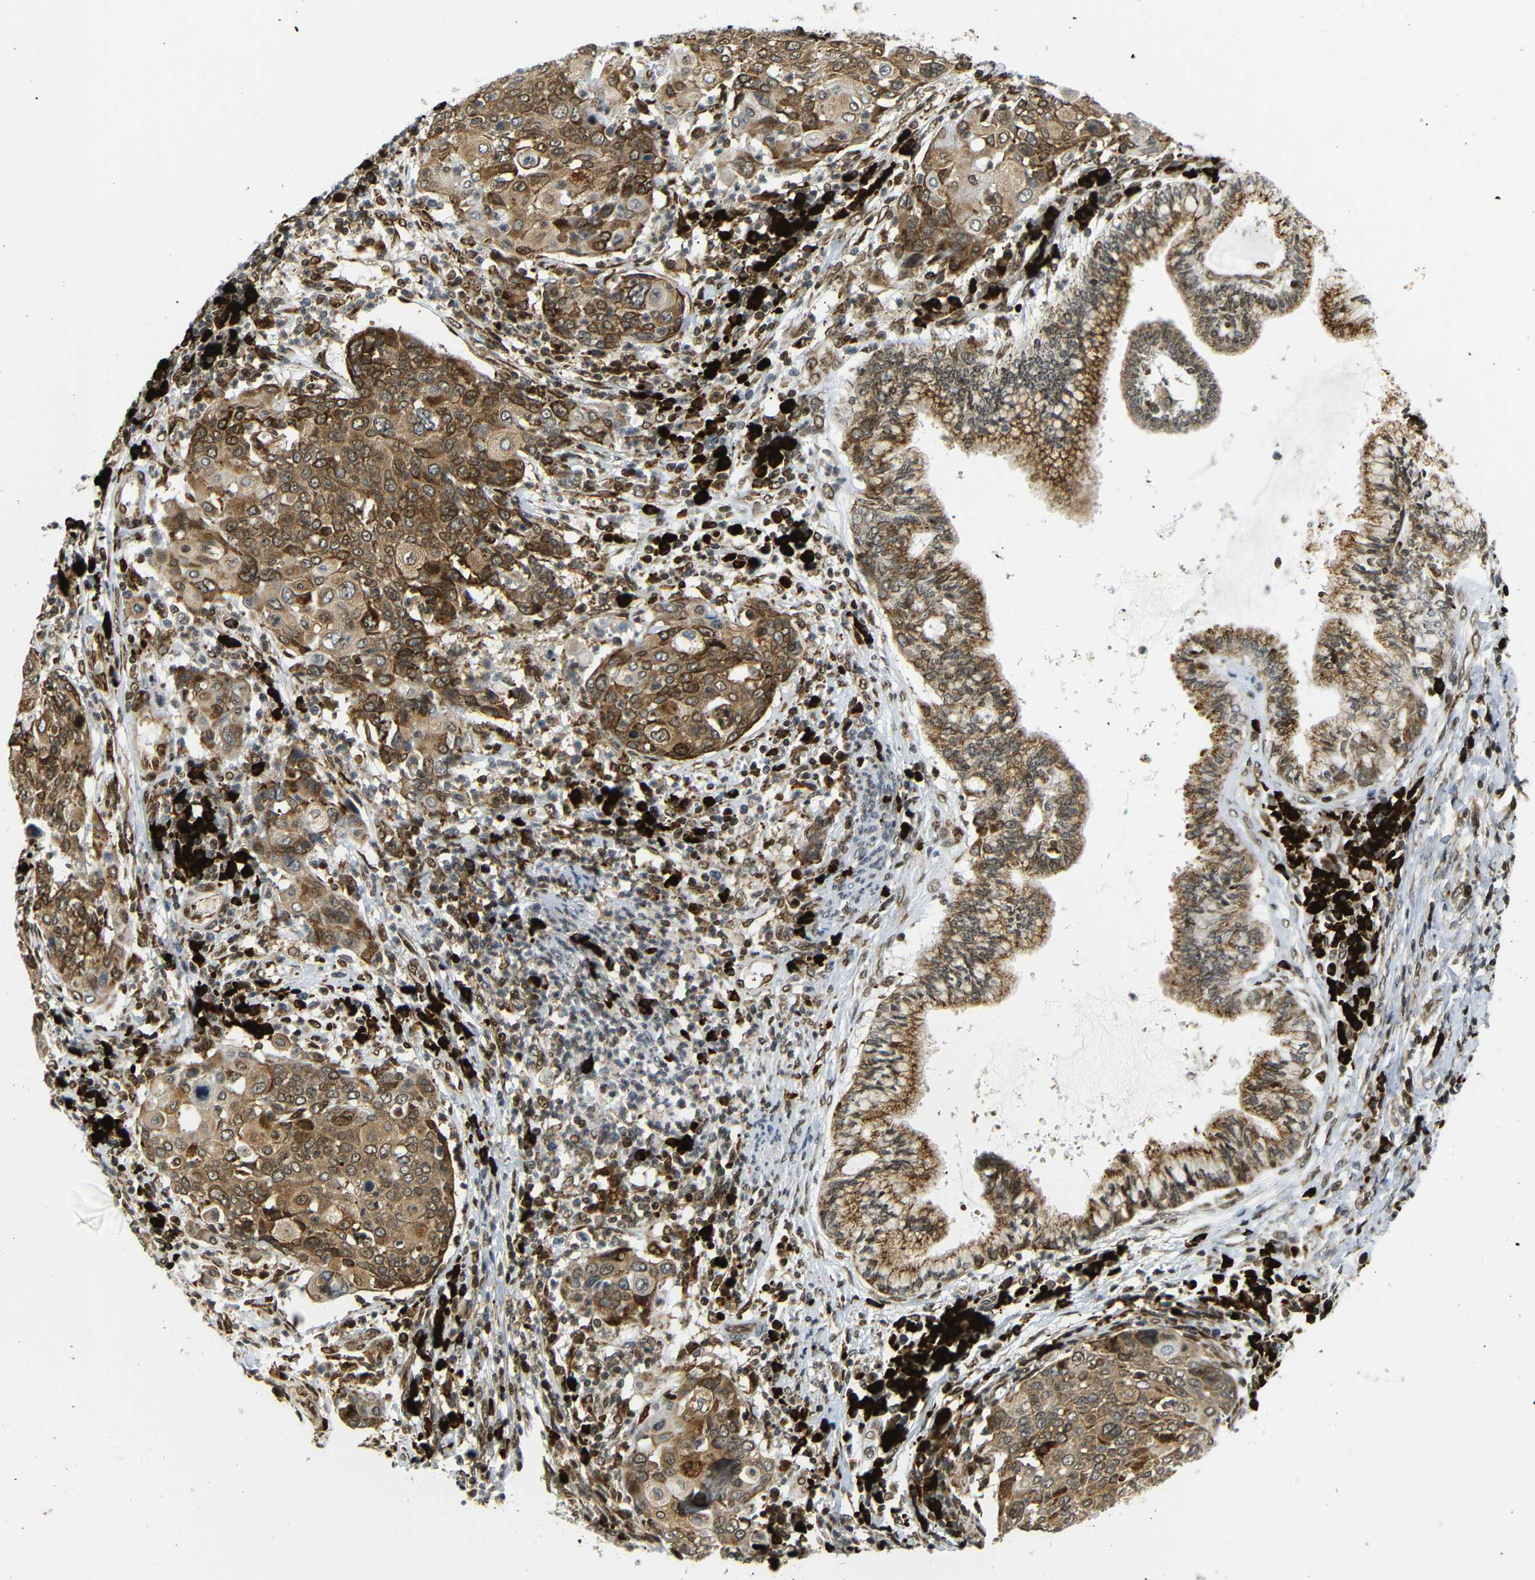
{"staining": {"intensity": "moderate", "quantity": ">75%", "location": "cytoplasmic/membranous"}, "tissue": "cervical cancer", "cell_type": "Tumor cells", "image_type": "cancer", "snomed": [{"axis": "morphology", "description": "Squamous cell carcinoma, NOS"}, {"axis": "topography", "description": "Cervix"}], "caption": "Immunohistochemical staining of human cervical squamous cell carcinoma demonstrates medium levels of moderate cytoplasmic/membranous staining in approximately >75% of tumor cells.", "gene": "SPCS2", "patient": {"sex": "female", "age": 40}}